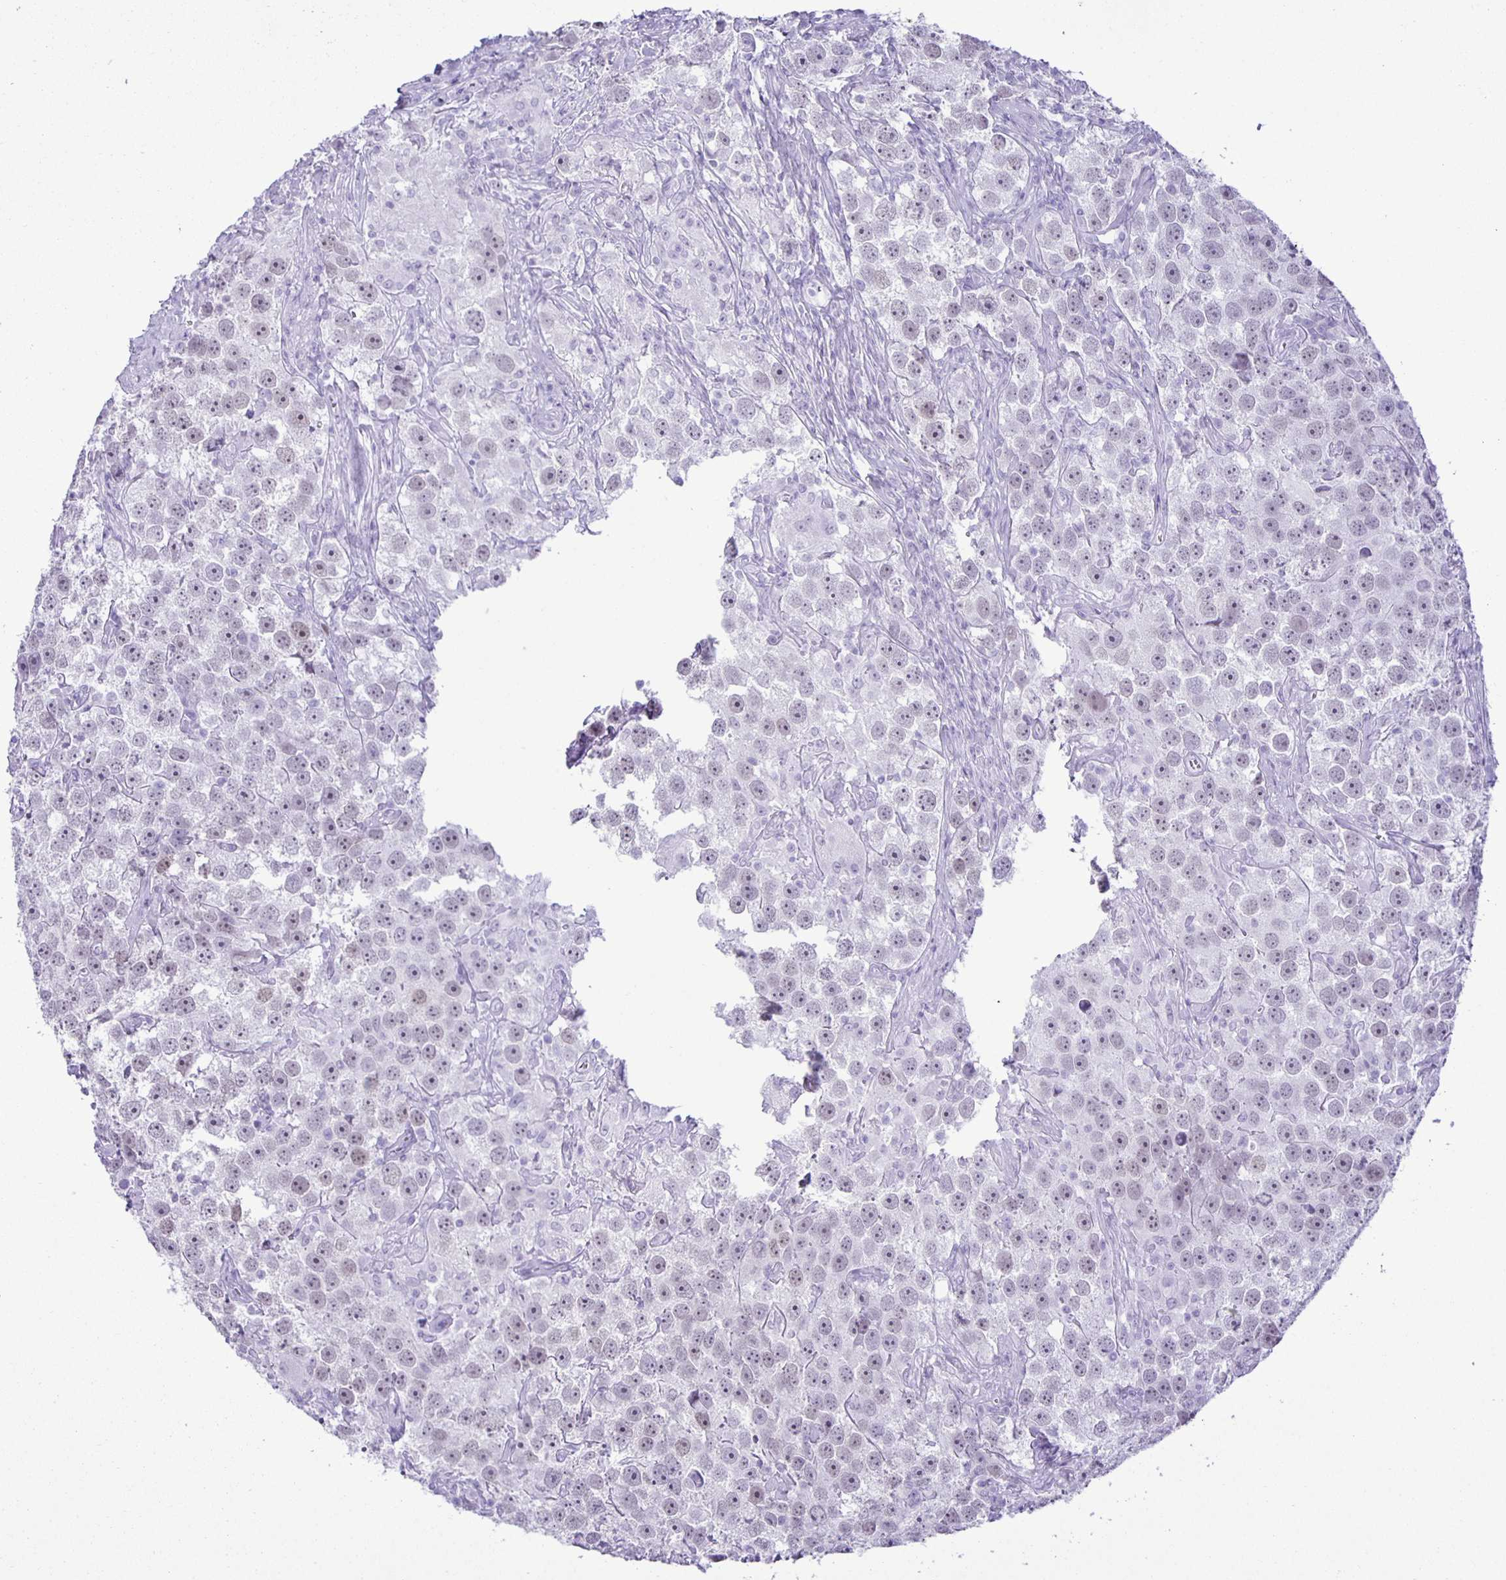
{"staining": {"intensity": "weak", "quantity": "25%-75%", "location": "nuclear"}, "tissue": "testis cancer", "cell_type": "Tumor cells", "image_type": "cancer", "snomed": [{"axis": "morphology", "description": "Seminoma, NOS"}, {"axis": "topography", "description": "Testis"}], "caption": "A high-resolution photomicrograph shows IHC staining of testis seminoma, which displays weak nuclear staining in approximately 25%-75% of tumor cells. The staining was performed using DAB to visualize the protein expression in brown, while the nuclei were stained in blue with hematoxylin (Magnification: 20x).", "gene": "EZHIP", "patient": {"sex": "male", "age": 49}}